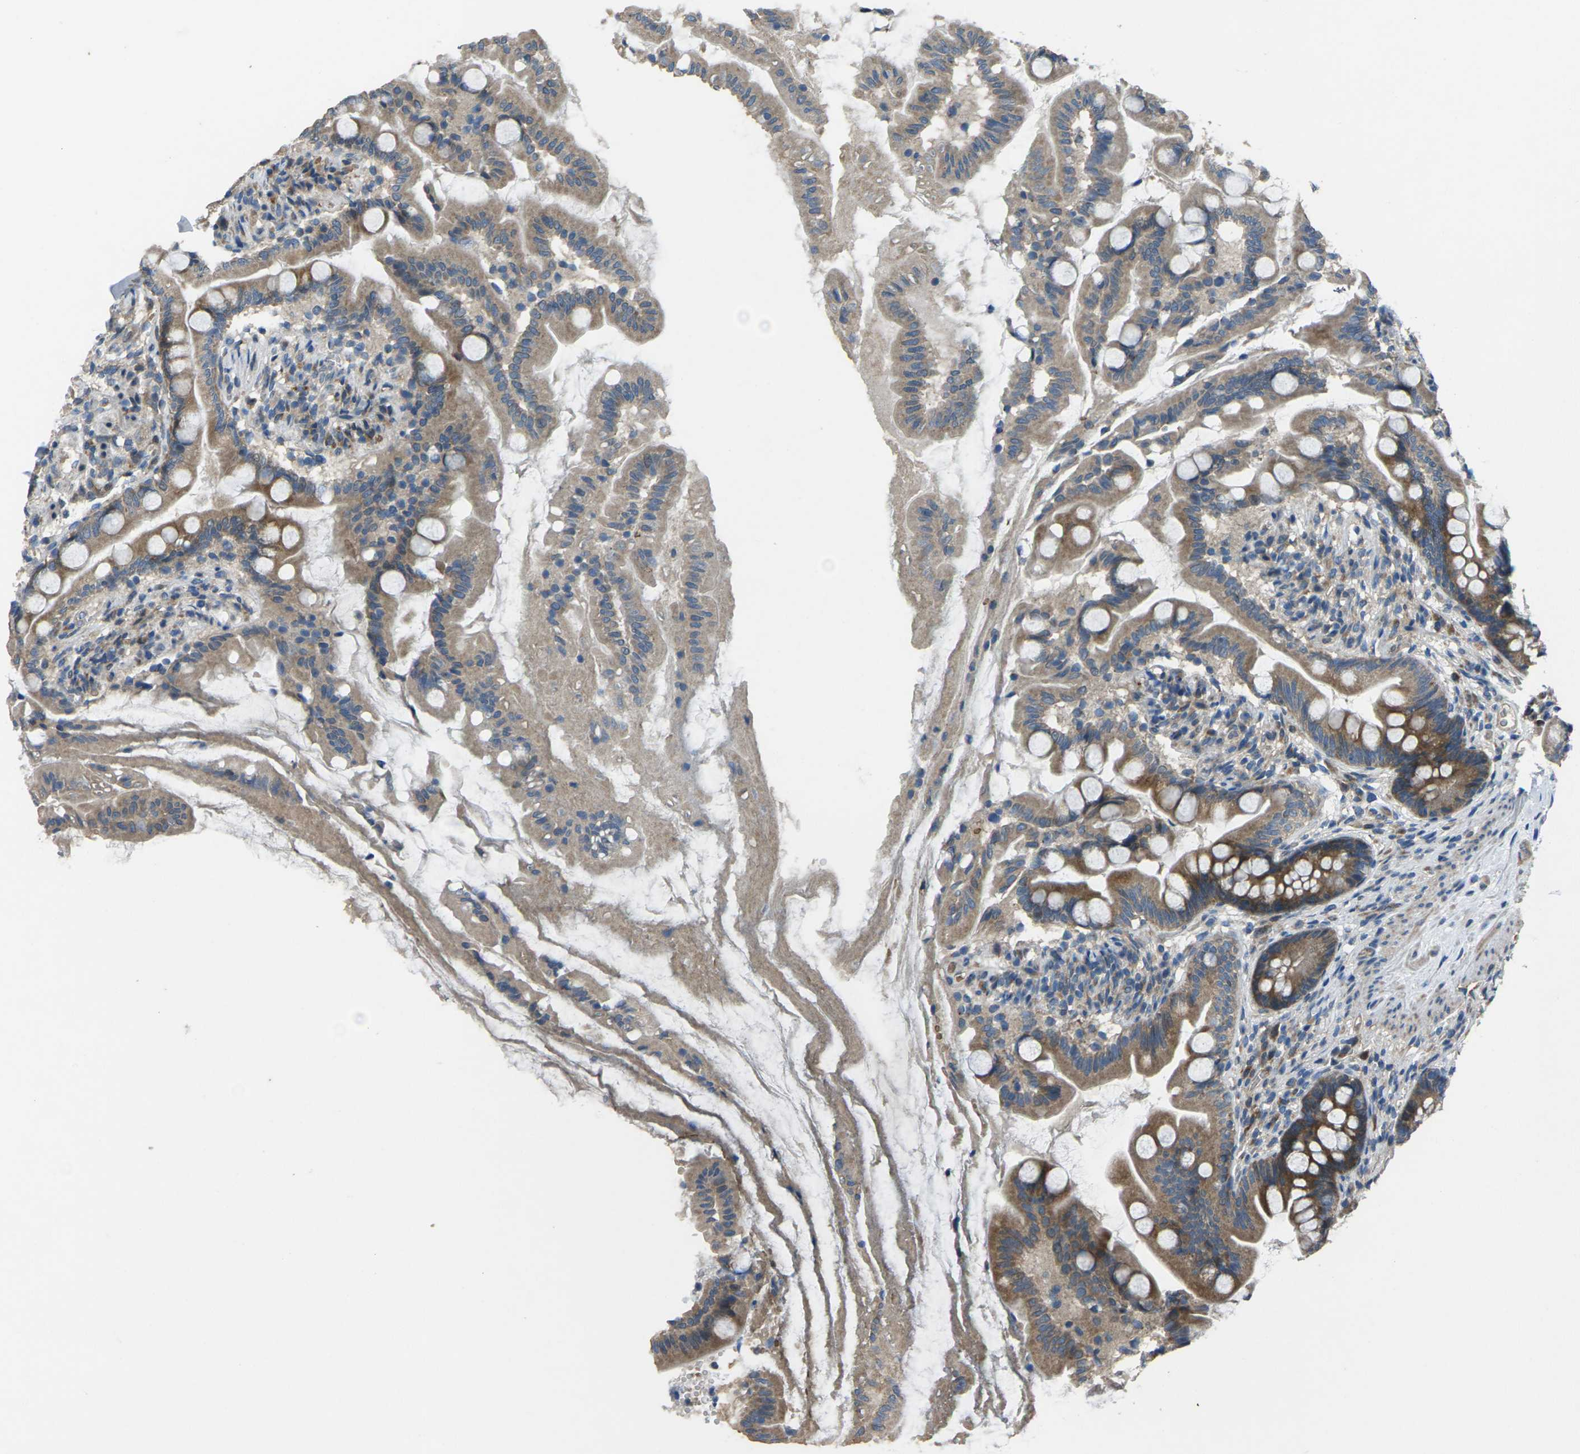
{"staining": {"intensity": "moderate", "quantity": ">75%", "location": "cytoplasmic/membranous"}, "tissue": "small intestine", "cell_type": "Glandular cells", "image_type": "normal", "snomed": [{"axis": "morphology", "description": "Normal tissue, NOS"}, {"axis": "topography", "description": "Small intestine"}], "caption": "Small intestine stained for a protein reveals moderate cytoplasmic/membranous positivity in glandular cells. Ihc stains the protein in brown and the nuclei are stained blue.", "gene": "EDNRA", "patient": {"sex": "female", "age": 56}}